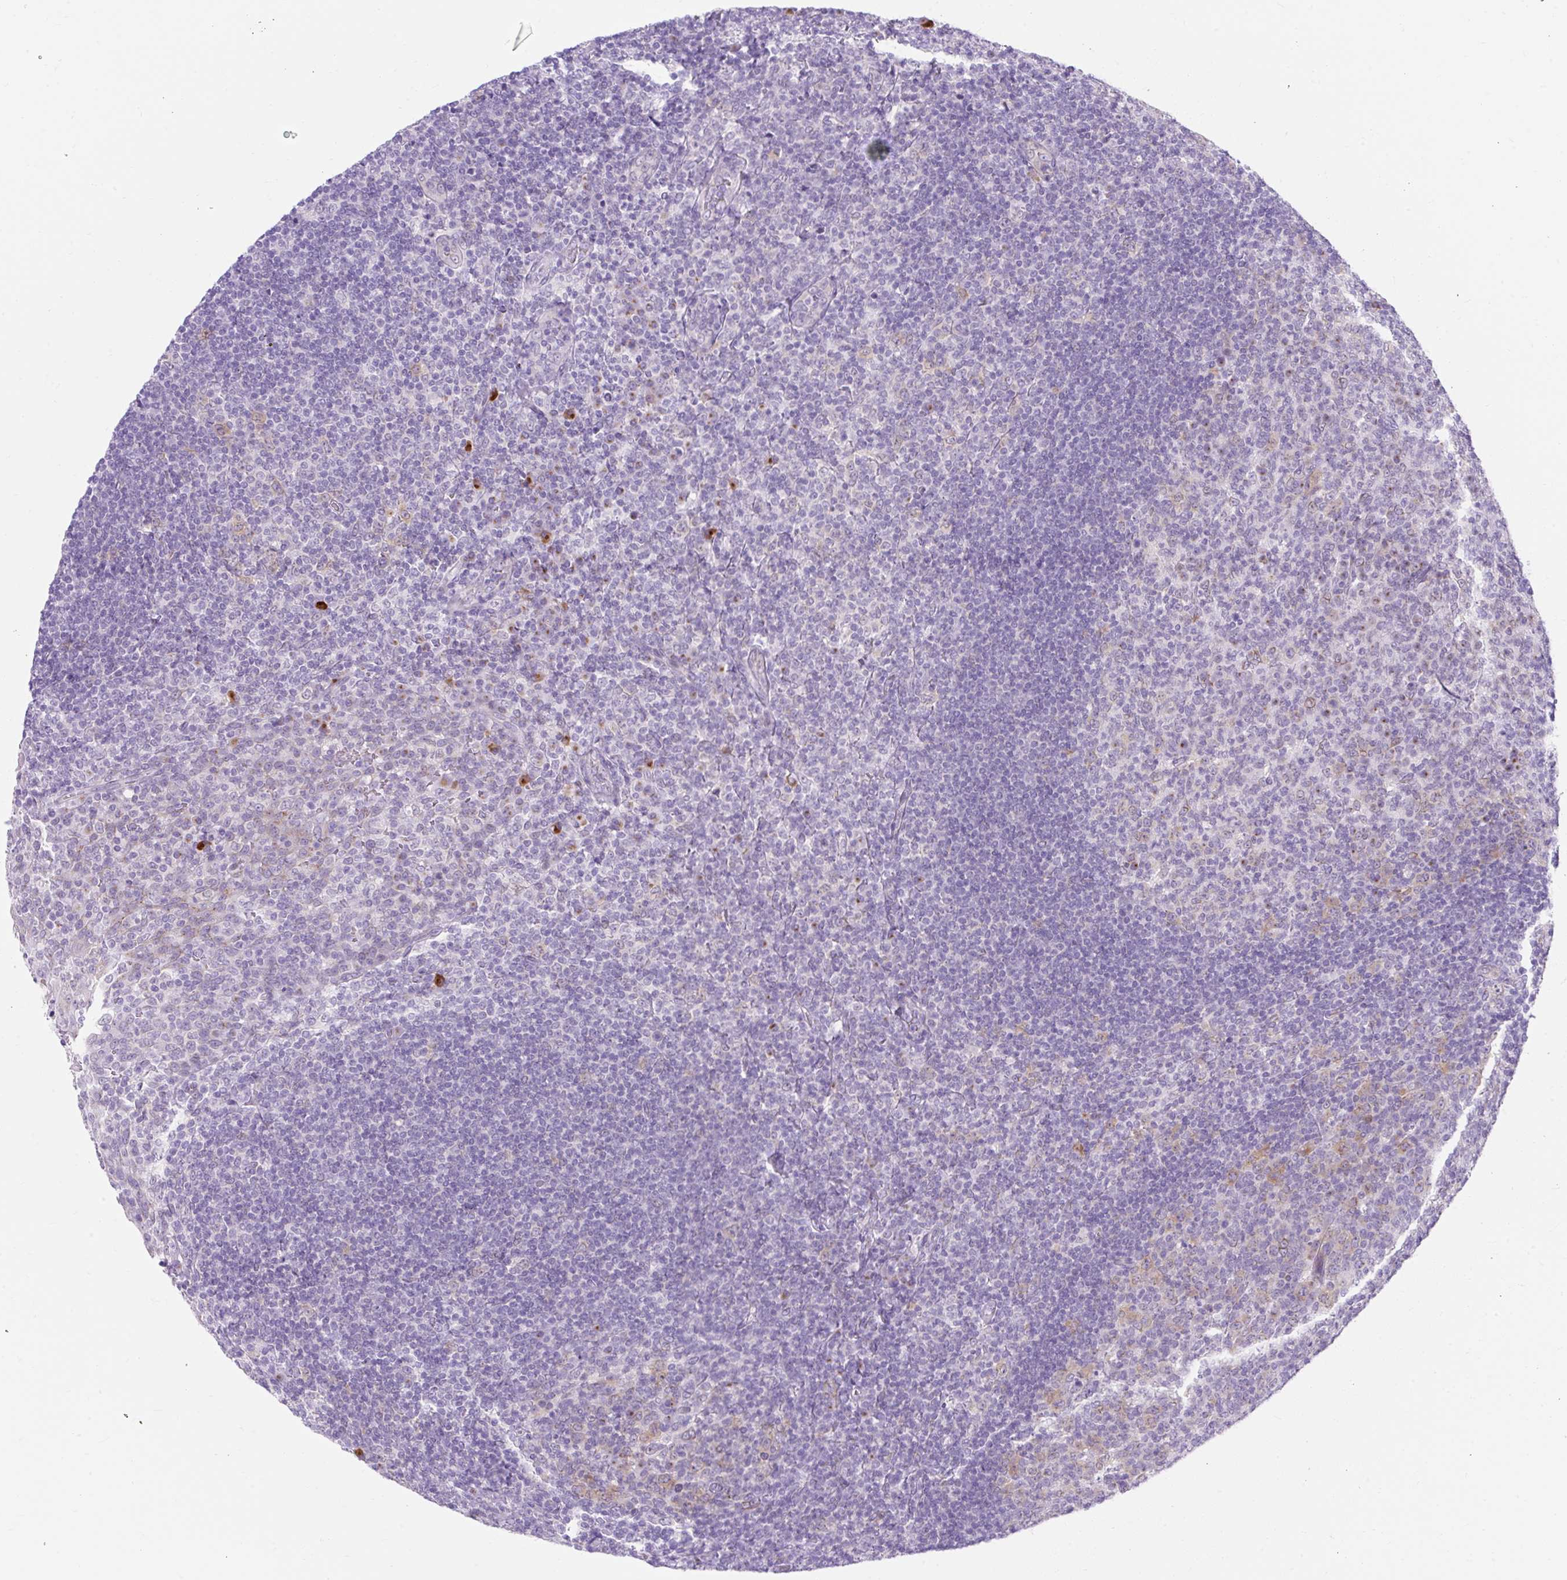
{"staining": {"intensity": "weak", "quantity": "<25%", "location": "cytoplasmic/membranous"}, "tissue": "tonsil", "cell_type": "Germinal center cells", "image_type": "normal", "snomed": [{"axis": "morphology", "description": "Normal tissue, NOS"}, {"axis": "topography", "description": "Tonsil"}], "caption": "DAB immunohistochemical staining of unremarkable tonsil shows no significant staining in germinal center cells. (DAB IHC visualized using brightfield microscopy, high magnification).", "gene": "GOLGA8A", "patient": {"sex": "female", "age": 10}}